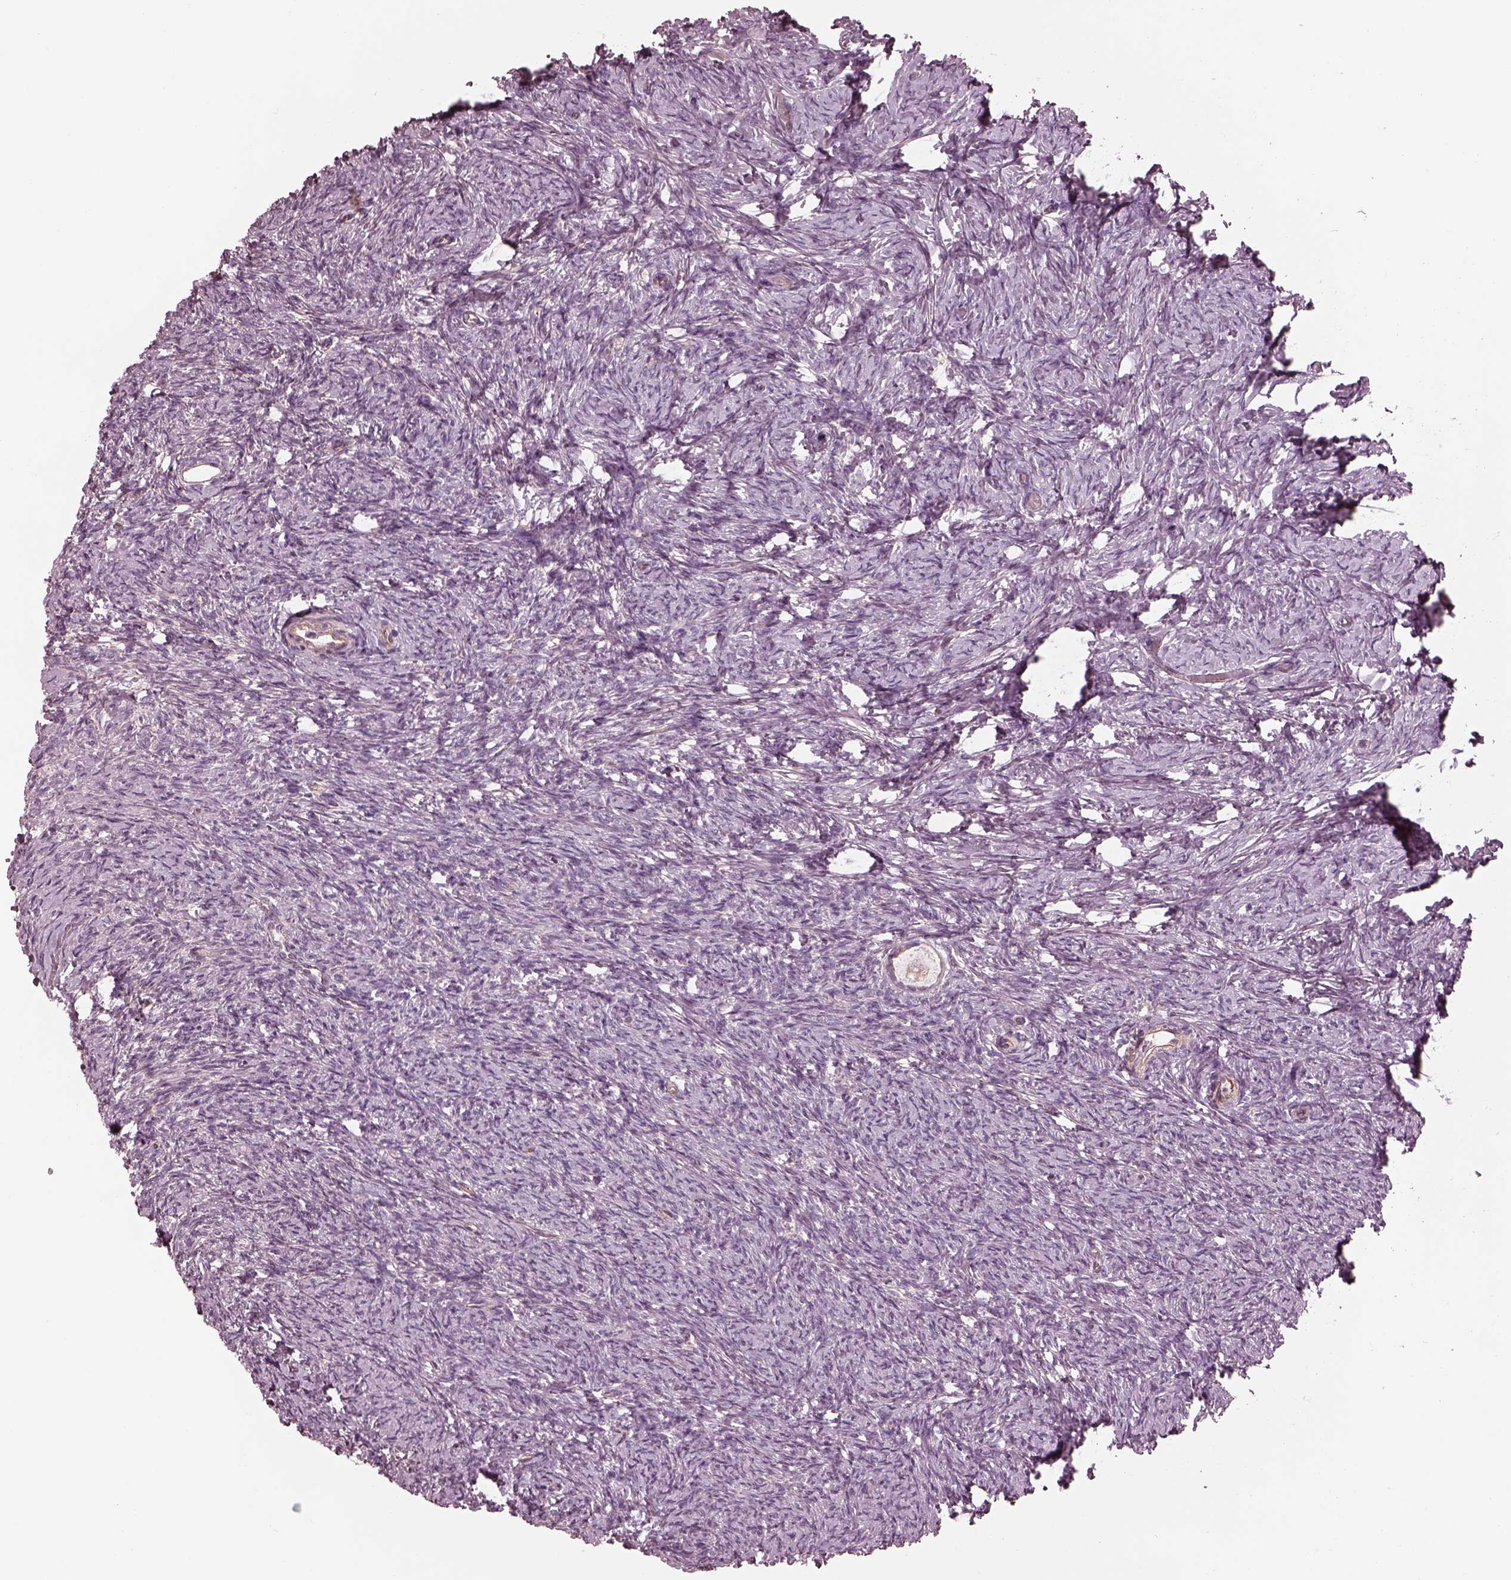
{"staining": {"intensity": "negative", "quantity": "none", "location": "none"}, "tissue": "ovary", "cell_type": "Follicle cells", "image_type": "normal", "snomed": [{"axis": "morphology", "description": "Normal tissue, NOS"}, {"axis": "topography", "description": "Ovary"}], "caption": "The immunohistochemistry (IHC) histopathology image has no significant positivity in follicle cells of ovary.", "gene": "ELAPOR1", "patient": {"sex": "female", "age": 39}}